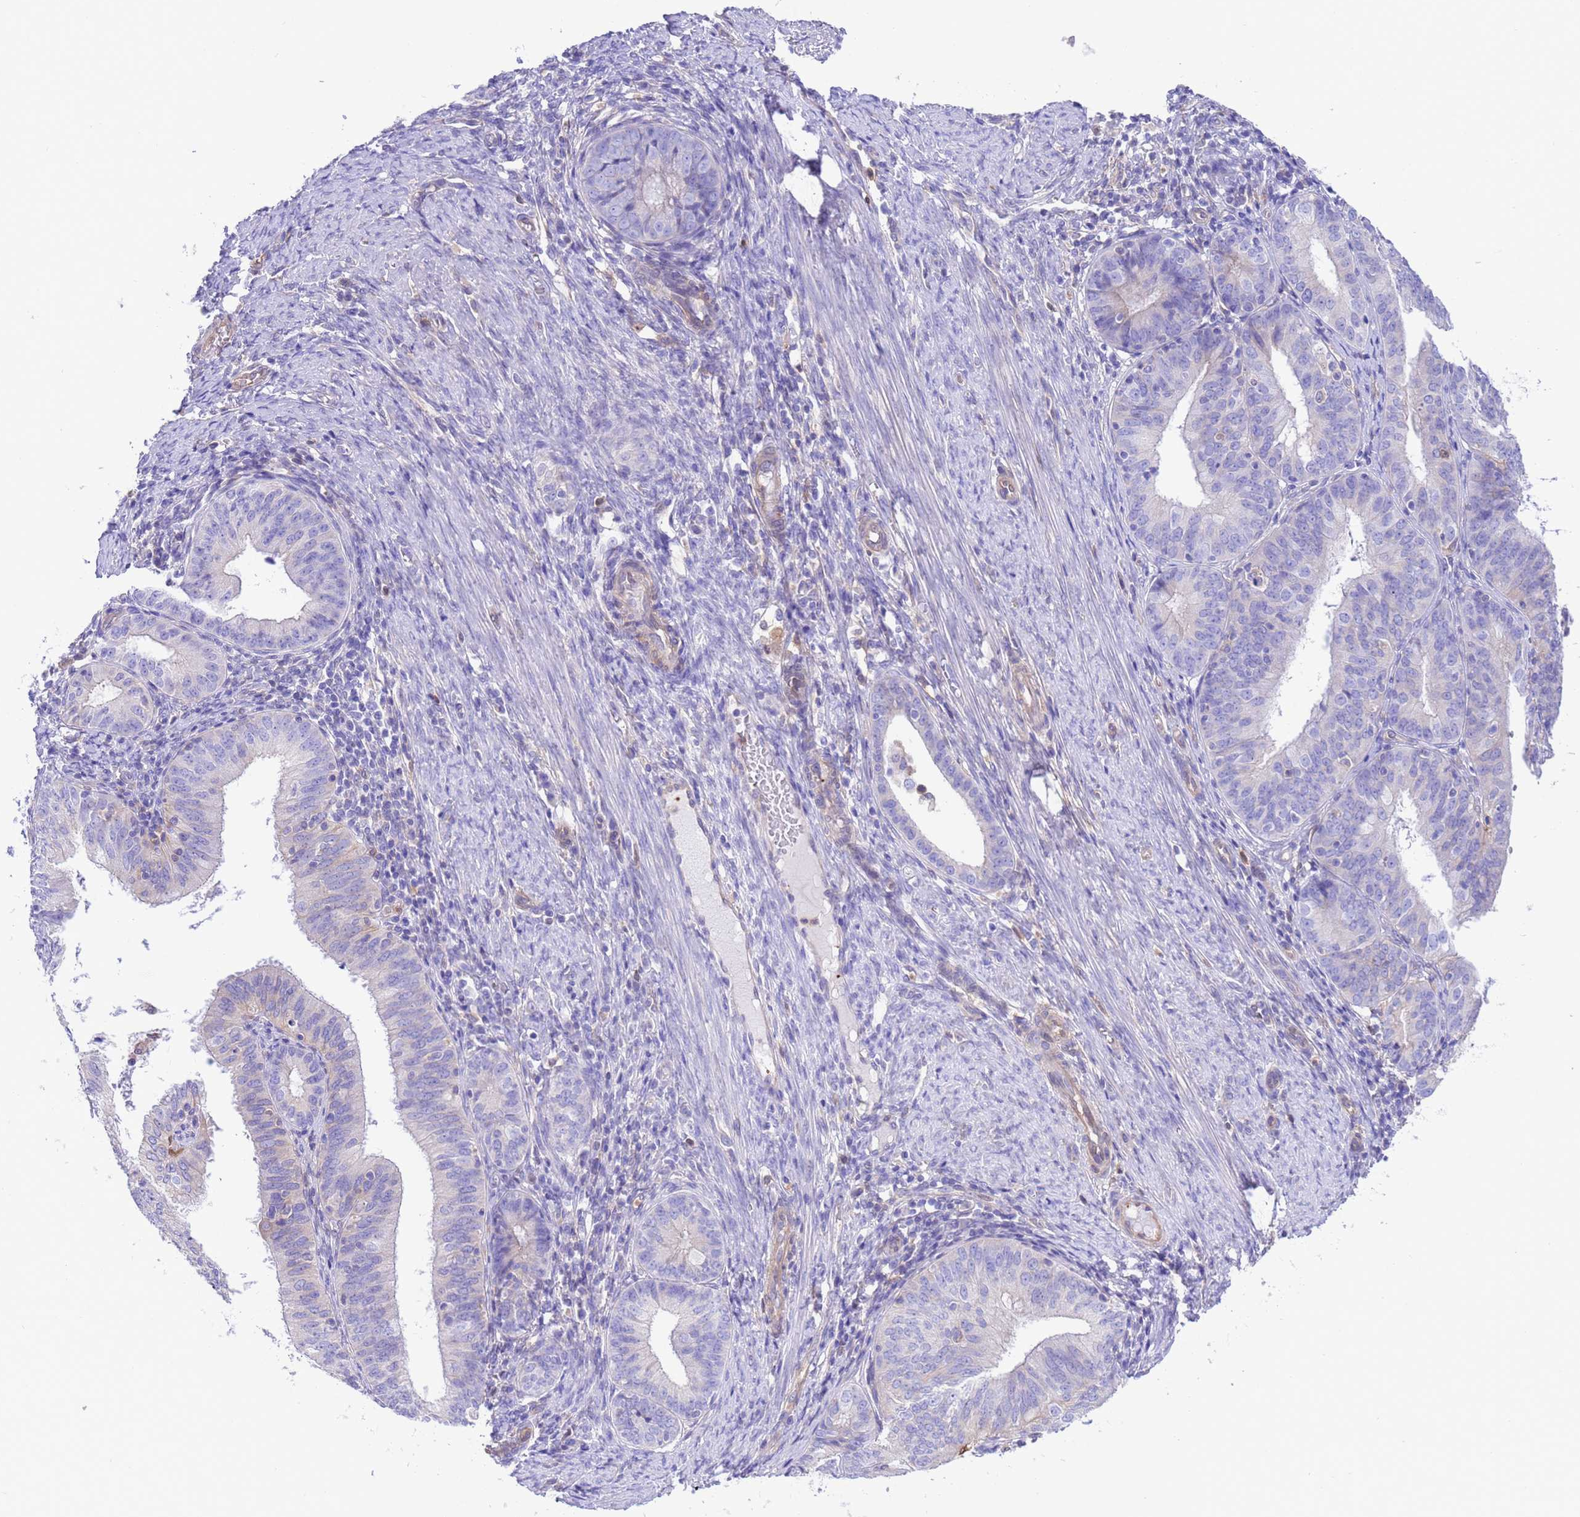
{"staining": {"intensity": "negative", "quantity": "none", "location": "none"}, "tissue": "endometrial cancer", "cell_type": "Tumor cells", "image_type": "cancer", "snomed": [{"axis": "morphology", "description": "Adenocarcinoma, NOS"}, {"axis": "topography", "description": "Endometrium"}], "caption": "IHC image of human endometrial adenocarcinoma stained for a protein (brown), which shows no positivity in tumor cells.", "gene": "C6orf47", "patient": {"sex": "female", "age": 51}}